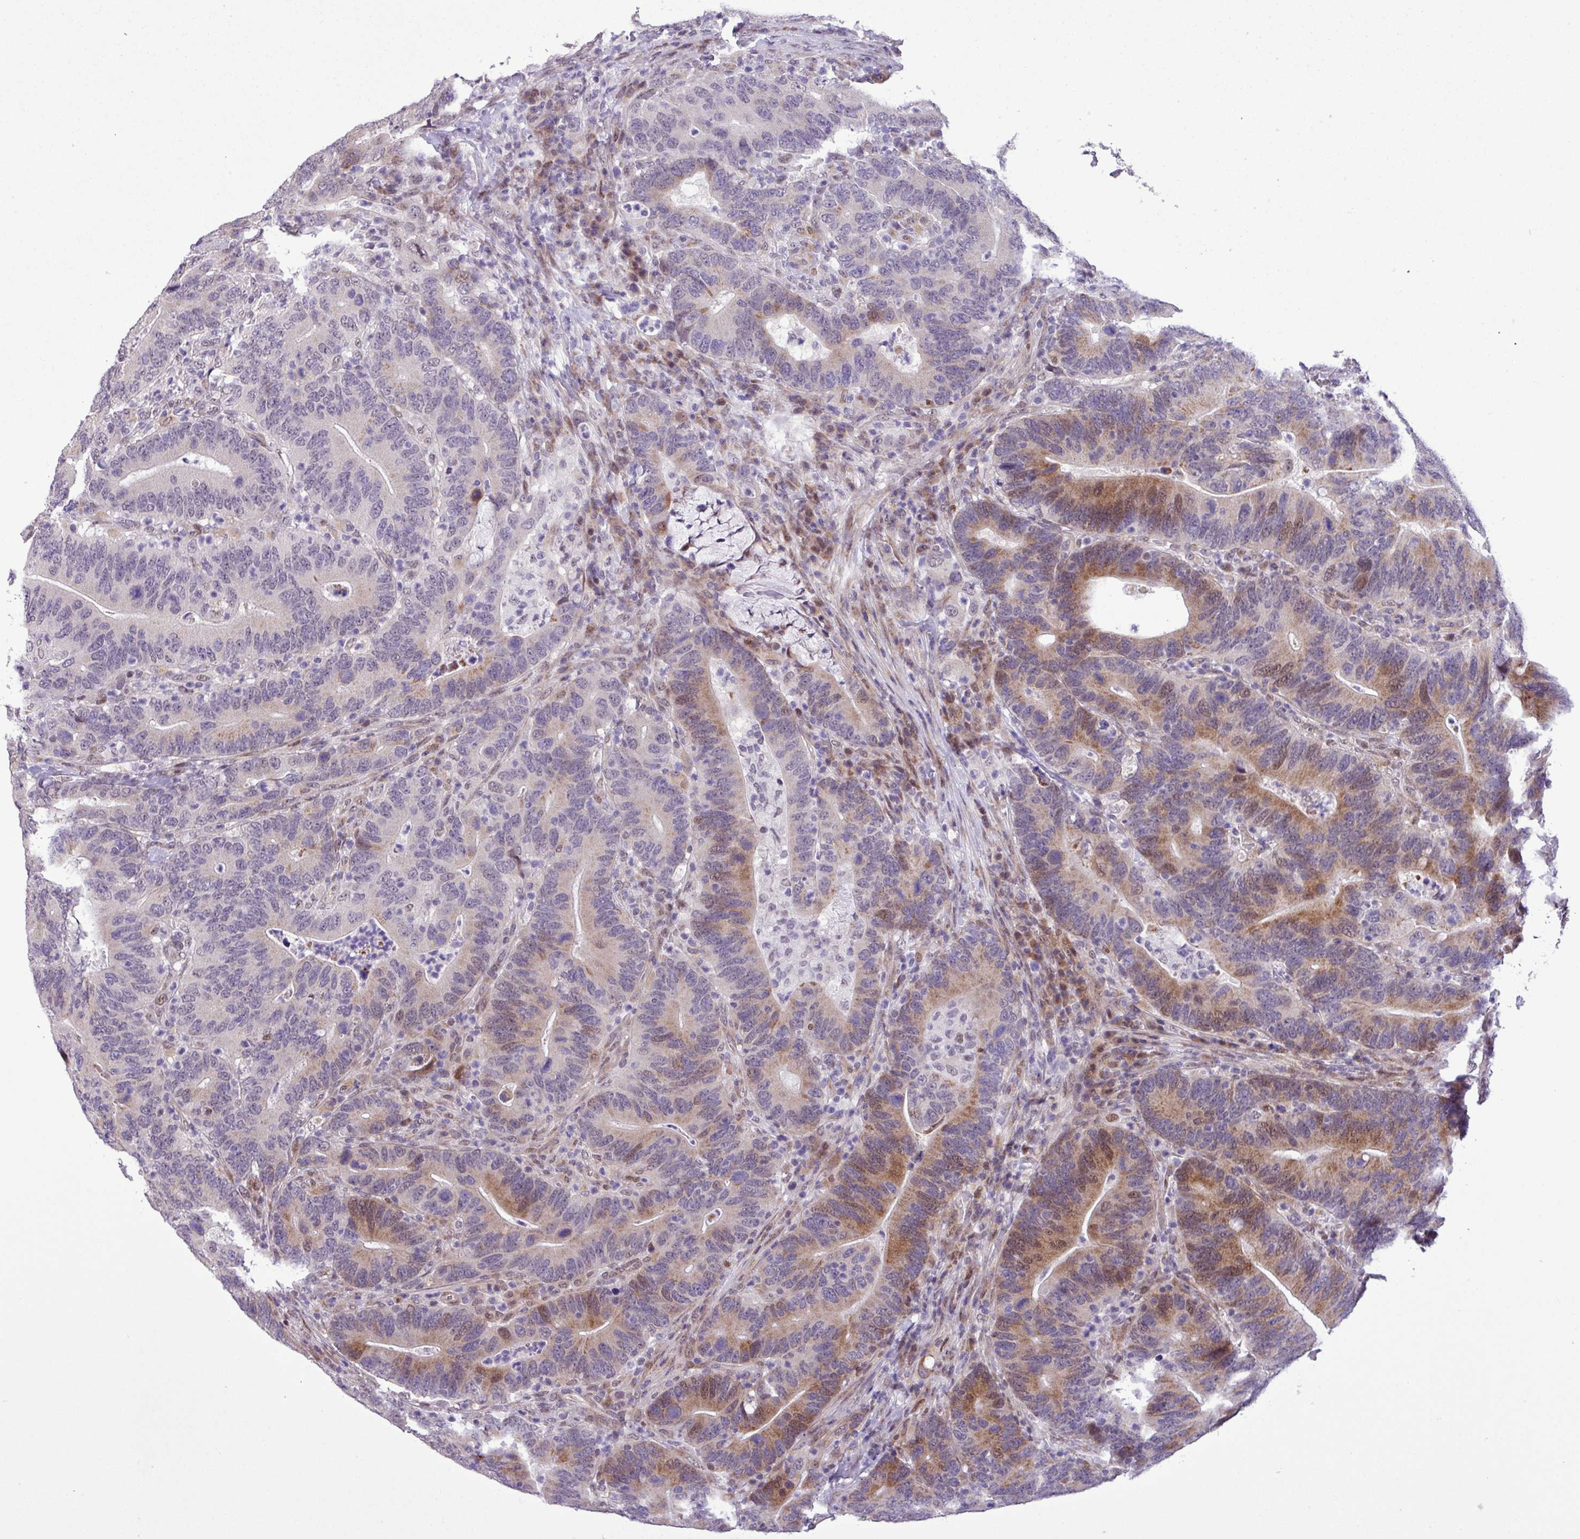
{"staining": {"intensity": "moderate", "quantity": "25%-75%", "location": "cytoplasmic/membranous,nuclear"}, "tissue": "colorectal cancer", "cell_type": "Tumor cells", "image_type": "cancer", "snomed": [{"axis": "morphology", "description": "Adenocarcinoma, NOS"}, {"axis": "topography", "description": "Colon"}], "caption": "Immunohistochemical staining of human adenocarcinoma (colorectal) demonstrates medium levels of moderate cytoplasmic/membranous and nuclear expression in about 25%-75% of tumor cells. The staining was performed using DAB, with brown indicating positive protein expression. Nuclei are stained blue with hematoxylin.", "gene": "ZNF354A", "patient": {"sex": "female", "age": 66}}